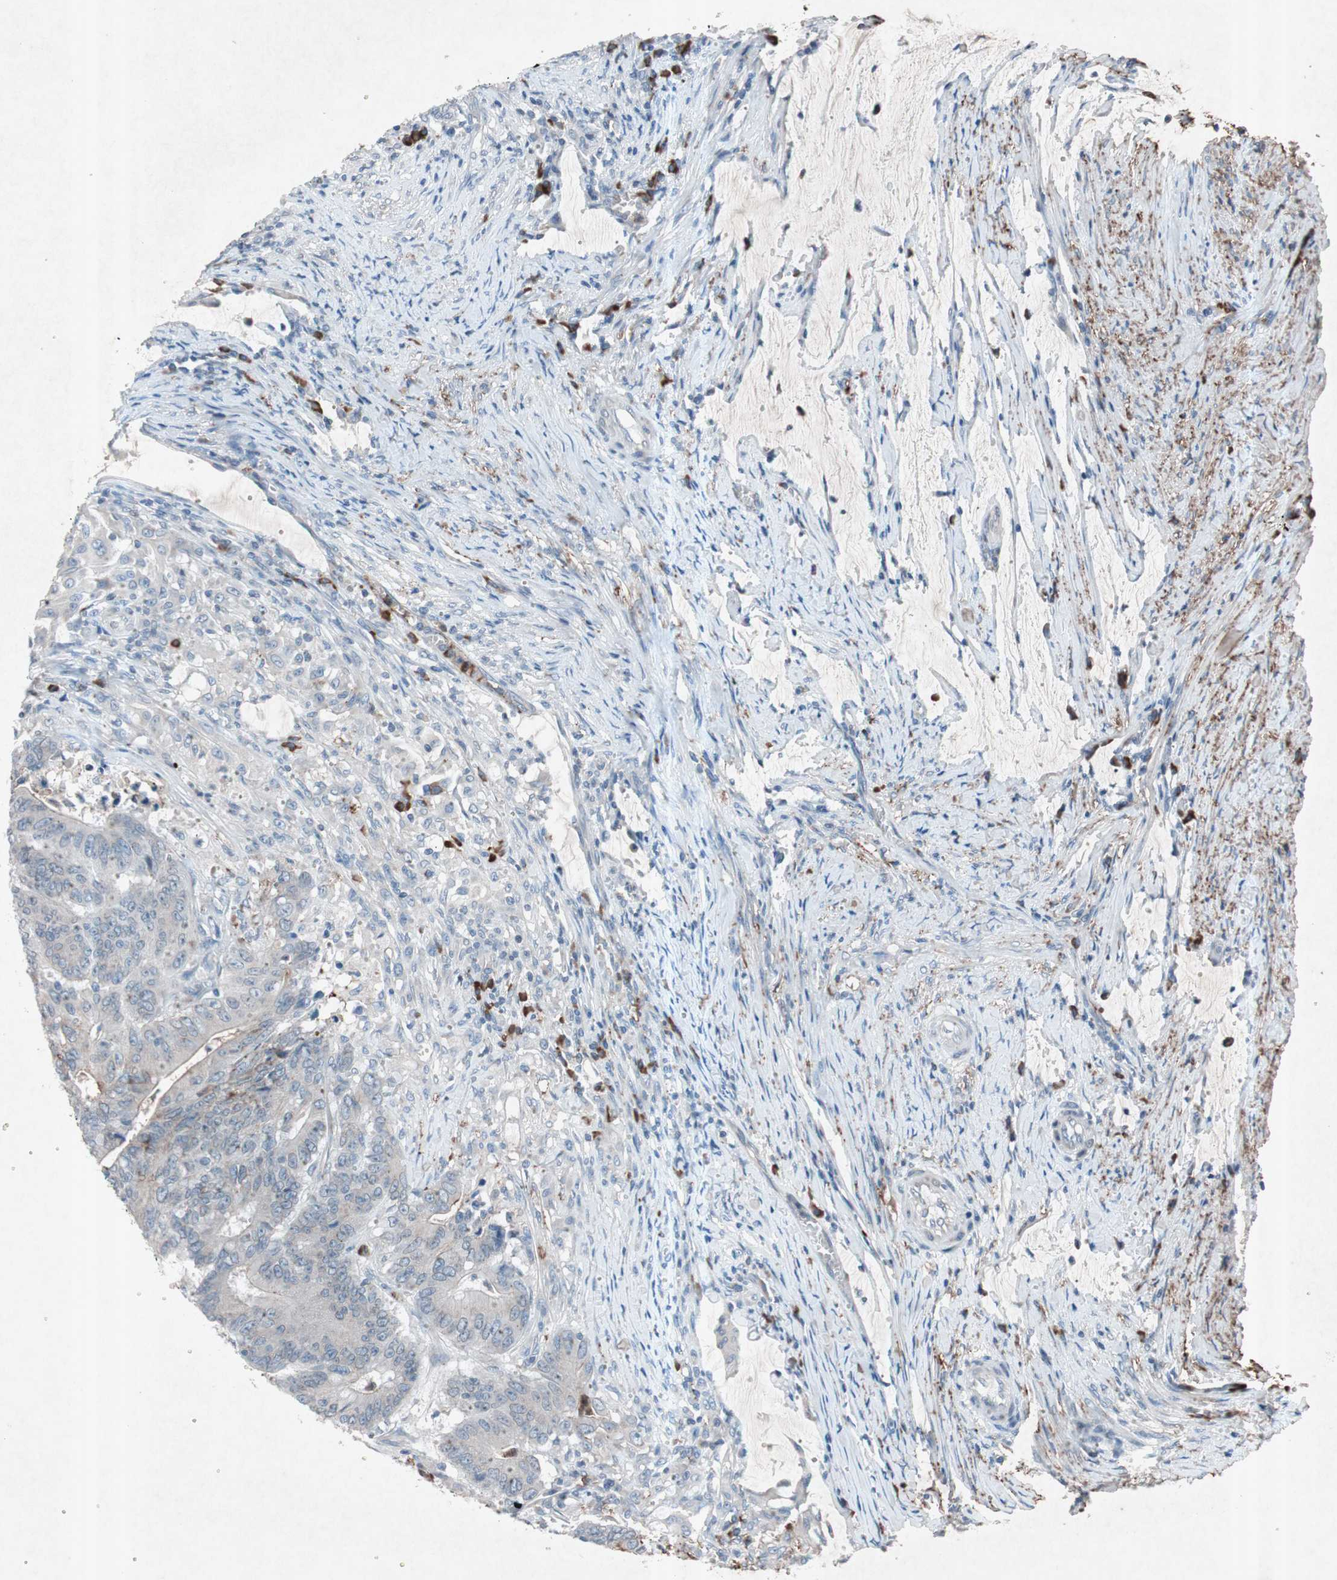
{"staining": {"intensity": "moderate", "quantity": "<25%", "location": "cytoplasmic/membranous"}, "tissue": "colorectal cancer", "cell_type": "Tumor cells", "image_type": "cancer", "snomed": [{"axis": "morphology", "description": "Adenocarcinoma, NOS"}, {"axis": "topography", "description": "Colon"}], "caption": "Protein expression analysis of colorectal cancer demonstrates moderate cytoplasmic/membranous expression in about <25% of tumor cells.", "gene": "GRB7", "patient": {"sex": "male", "age": 45}}